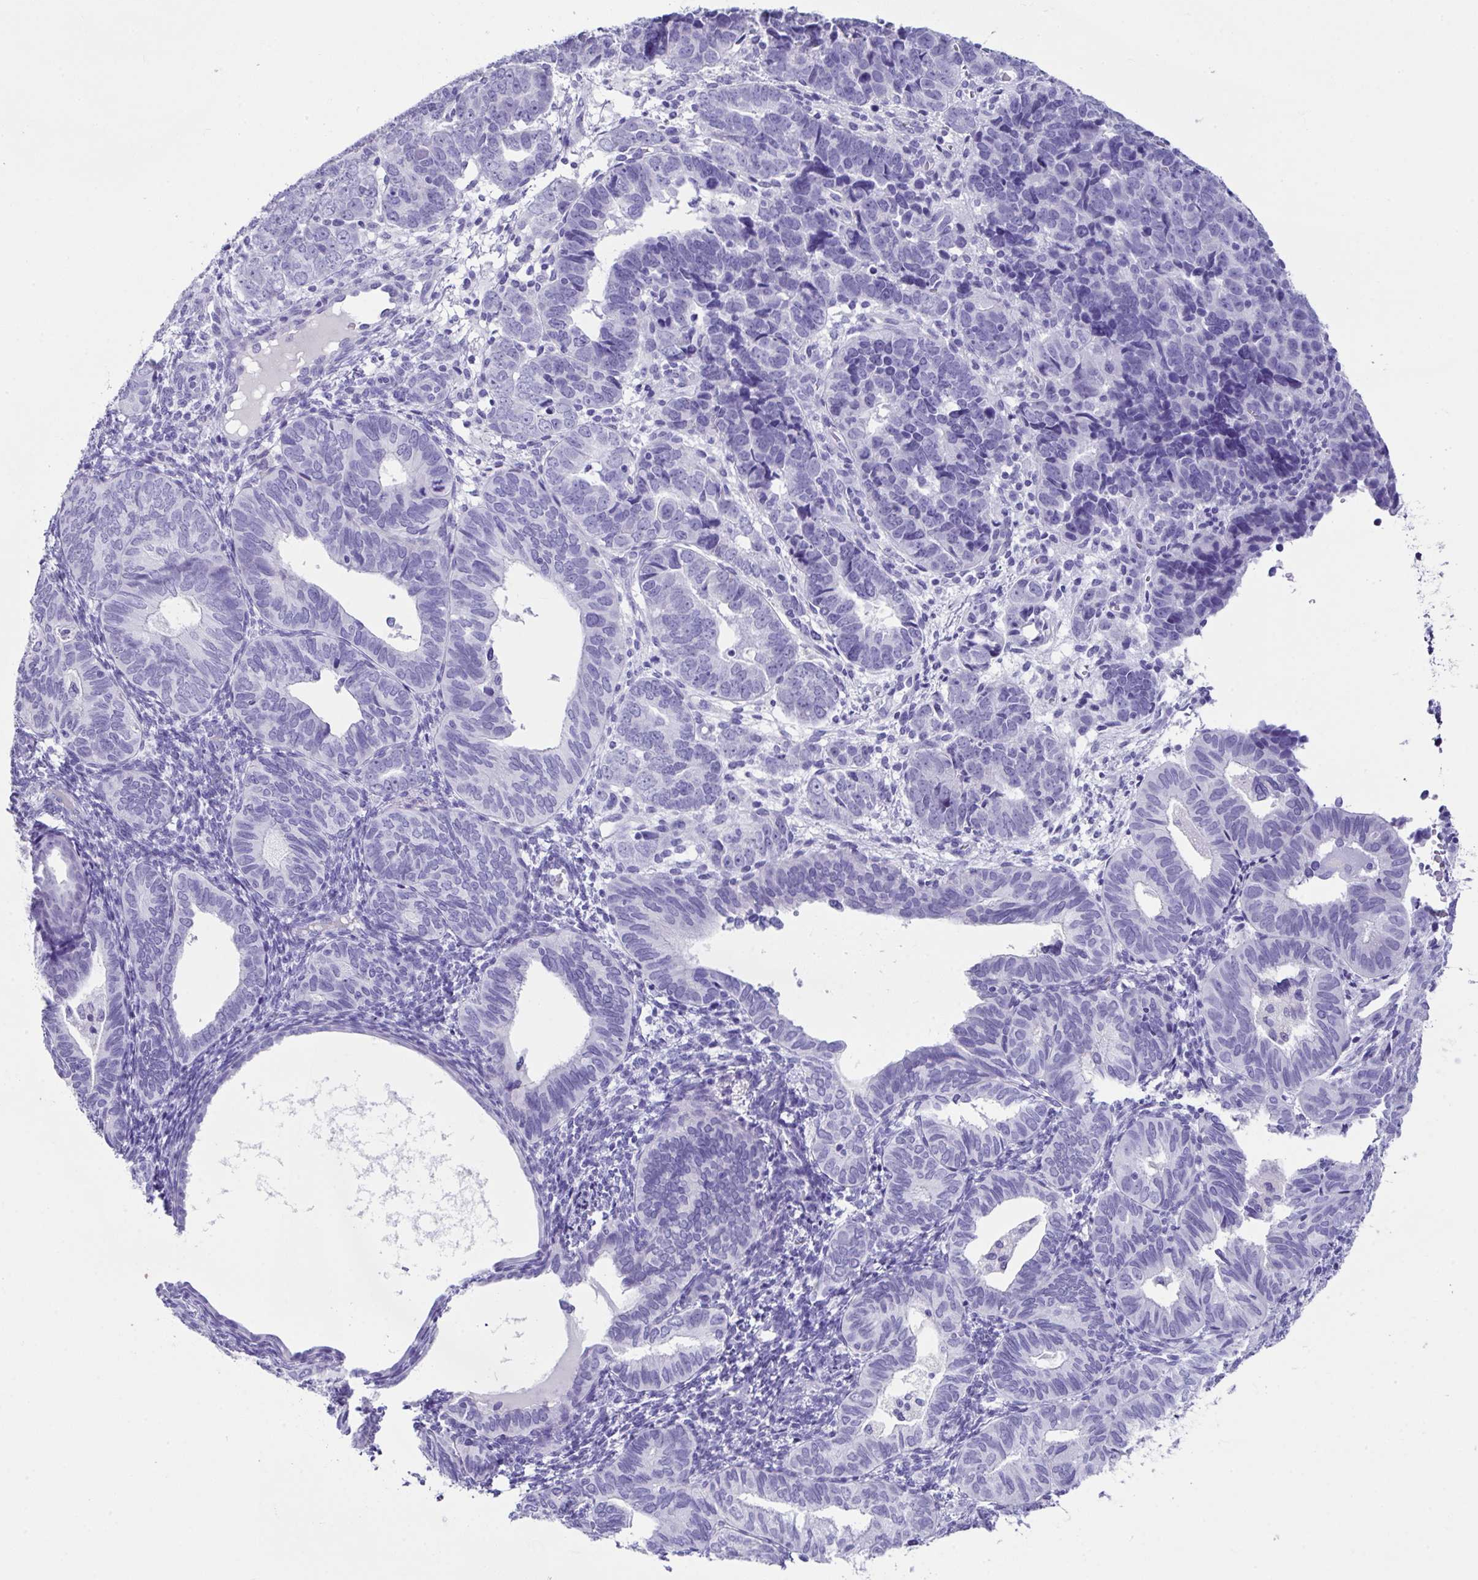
{"staining": {"intensity": "negative", "quantity": "none", "location": "none"}, "tissue": "endometrial cancer", "cell_type": "Tumor cells", "image_type": "cancer", "snomed": [{"axis": "morphology", "description": "Adenocarcinoma, NOS"}, {"axis": "topography", "description": "Endometrium"}], "caption": "Immunohistochemistry (IHC) of human adenocarcinoma (endometrial) shows no expression in tumor cells. Brightfield microscopy of immunohistochemistry (IHC) stained with DAB (brown) and hematoxylin (blue), captured at high magnification.", "gene": "LGALS4", "patient": {"sex": "female", "age": 82}}